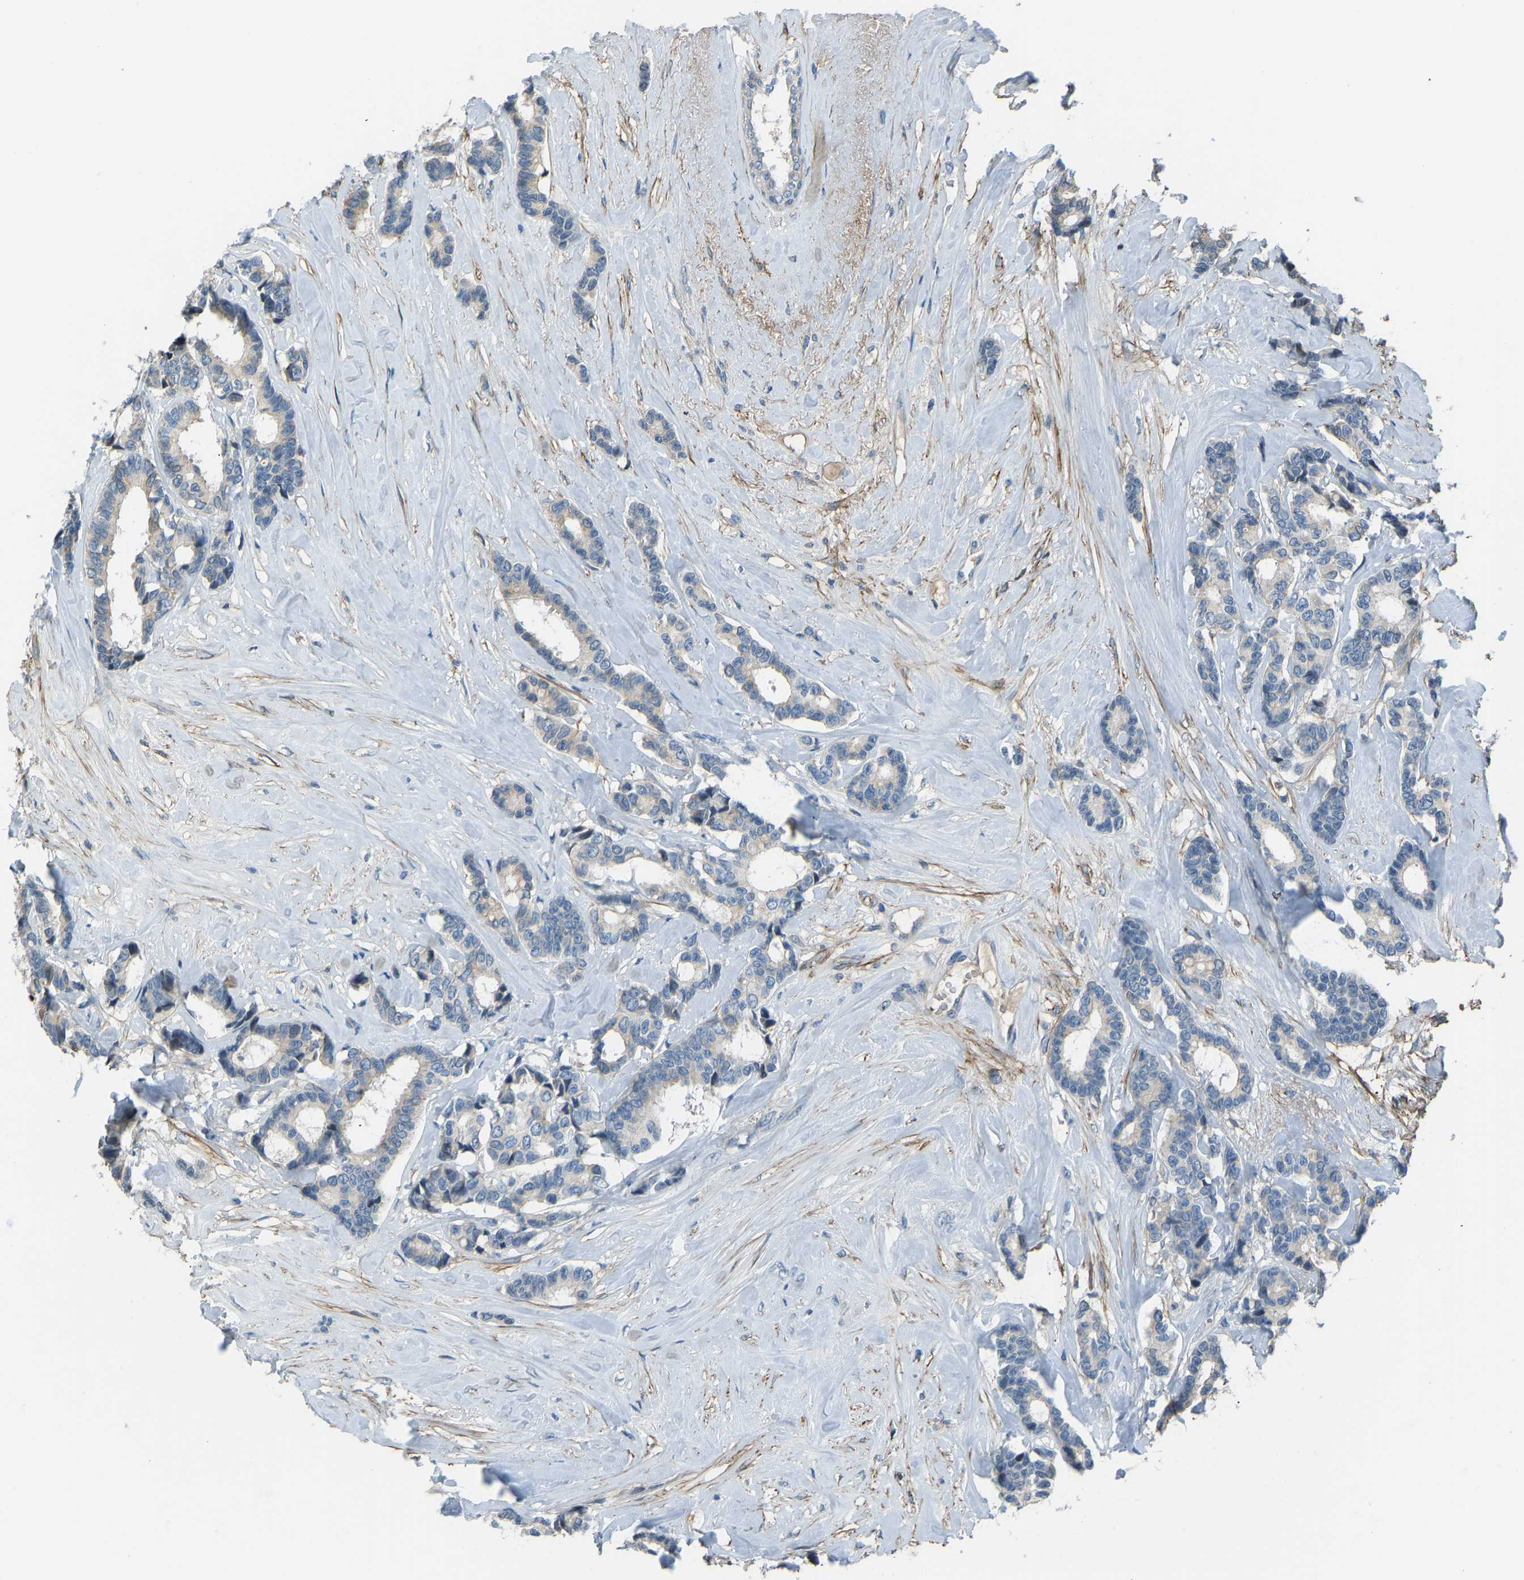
{"staining": {"intensity": "weak", "quantity": "<25%", "location": "cytoplasmic/membranous"}, "tissue": "breast cancer", "cell_type": "Tumor cells", "image_type": "cancer", "snomed": [{"axis": "morphology", "description": "Duct carcinoma"}, {"axis": "topography", "description": "Breast"}], "caption": "Immunohistochemical staining of human breast cancer shows no significant positivity in tumor cells.", "gene": "FBLN2", "patient": {"sex": "female", "age": 87}}